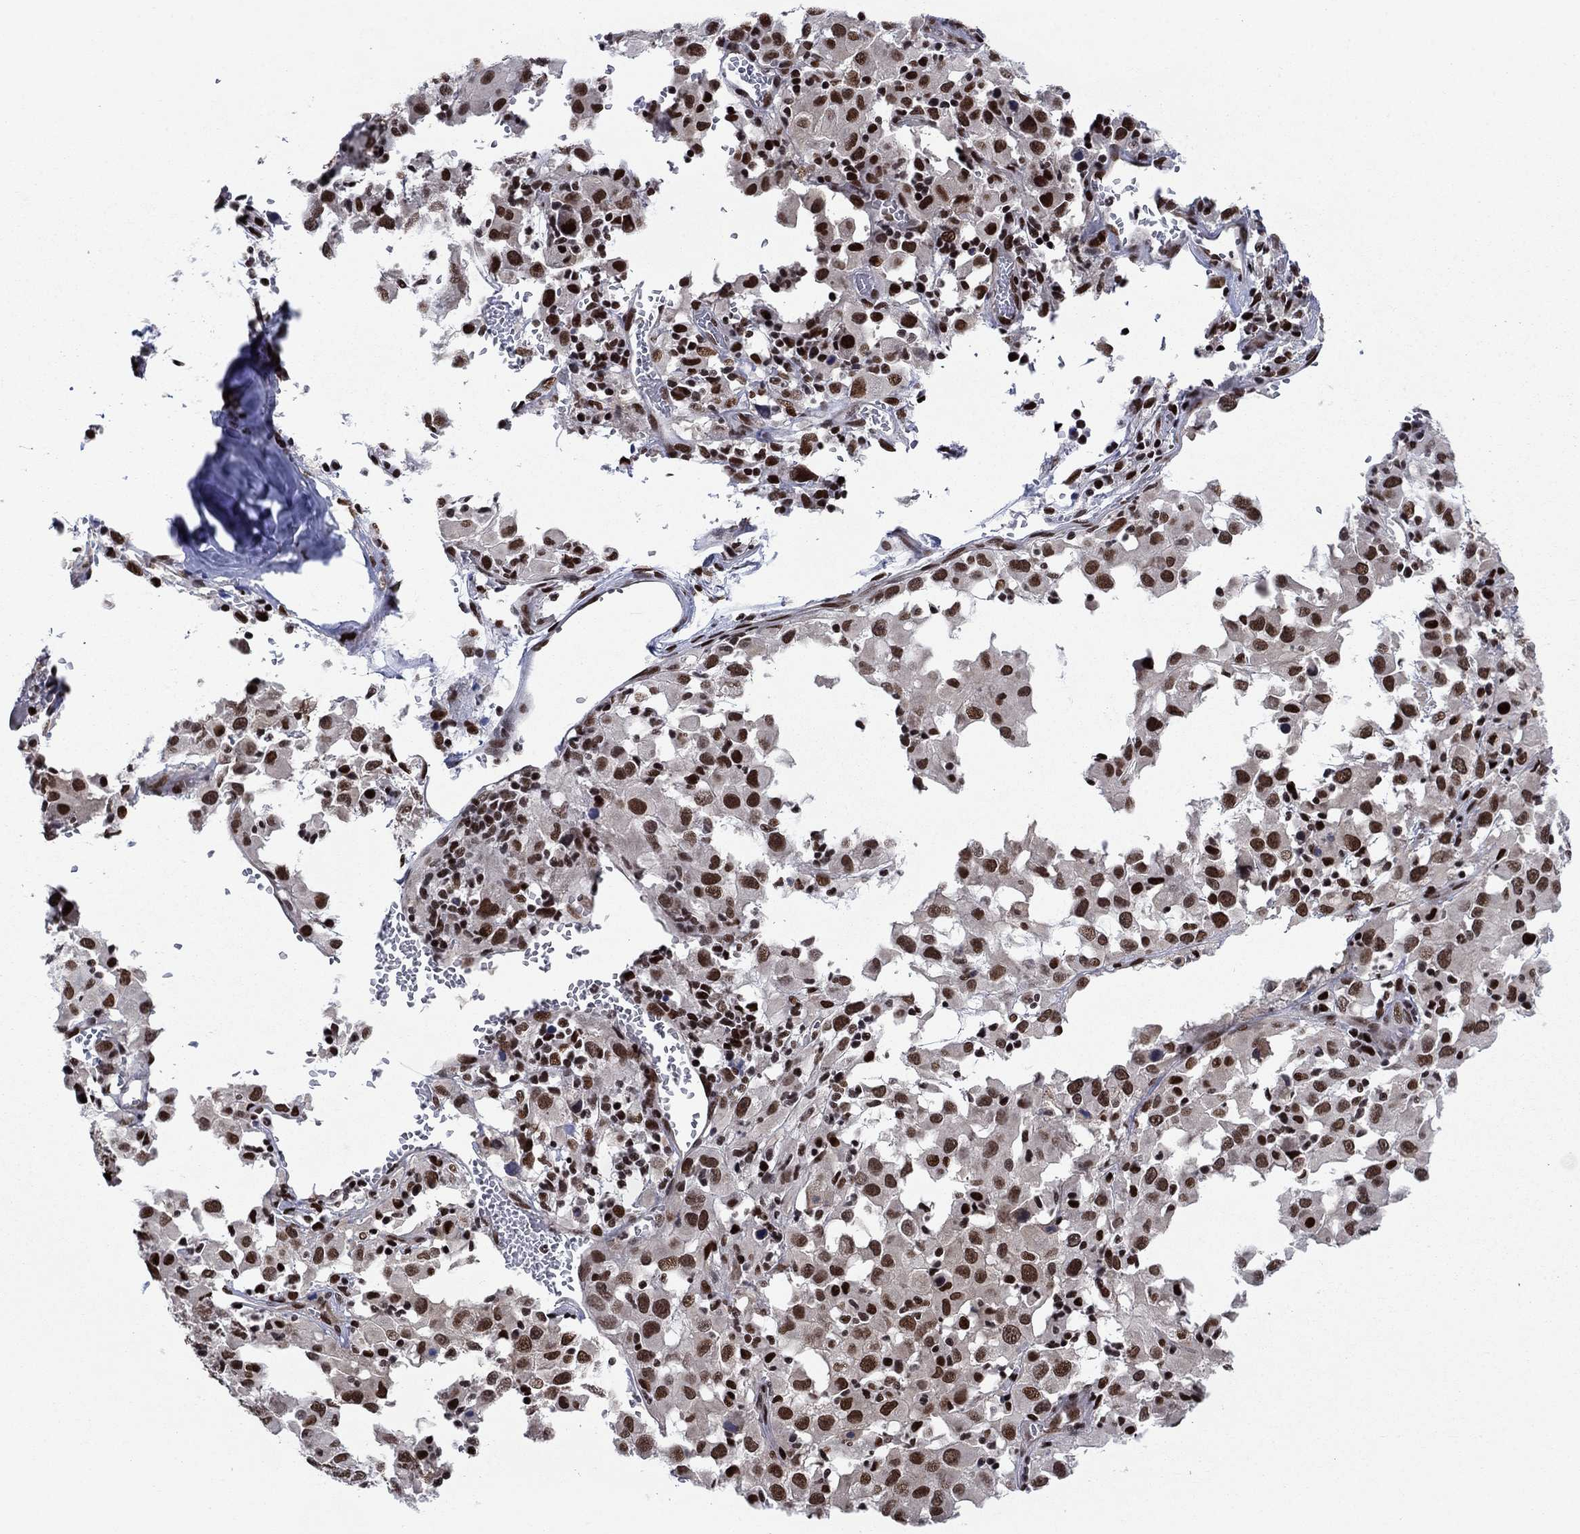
{"staining": {"intensity": "strong", "quantity": "25%-75%", "location": "nuclear"}, "tissue": "melanoma", "cell_type": "Tumor cells", "image_type": "cancer", "snomed": [{"axis": "morphology", "description": "Malignant melanoma, Metastatic site"}, {"axis": "topography", "description": "Lymph node"}], "caption": "Immunohistochemistry (IHC) staining of melanoma, which exhibits high levels of strong nuclear expression in approximately 25%-75% of tumor cells indicating strong nuclear protein staining. The staining was performed using DAB (brown) for protein detection and nuclei were counterstained in hematoxylin (blue).", "gene": "RPRD1B", "patient": {"sex": "male", "age": 50}}